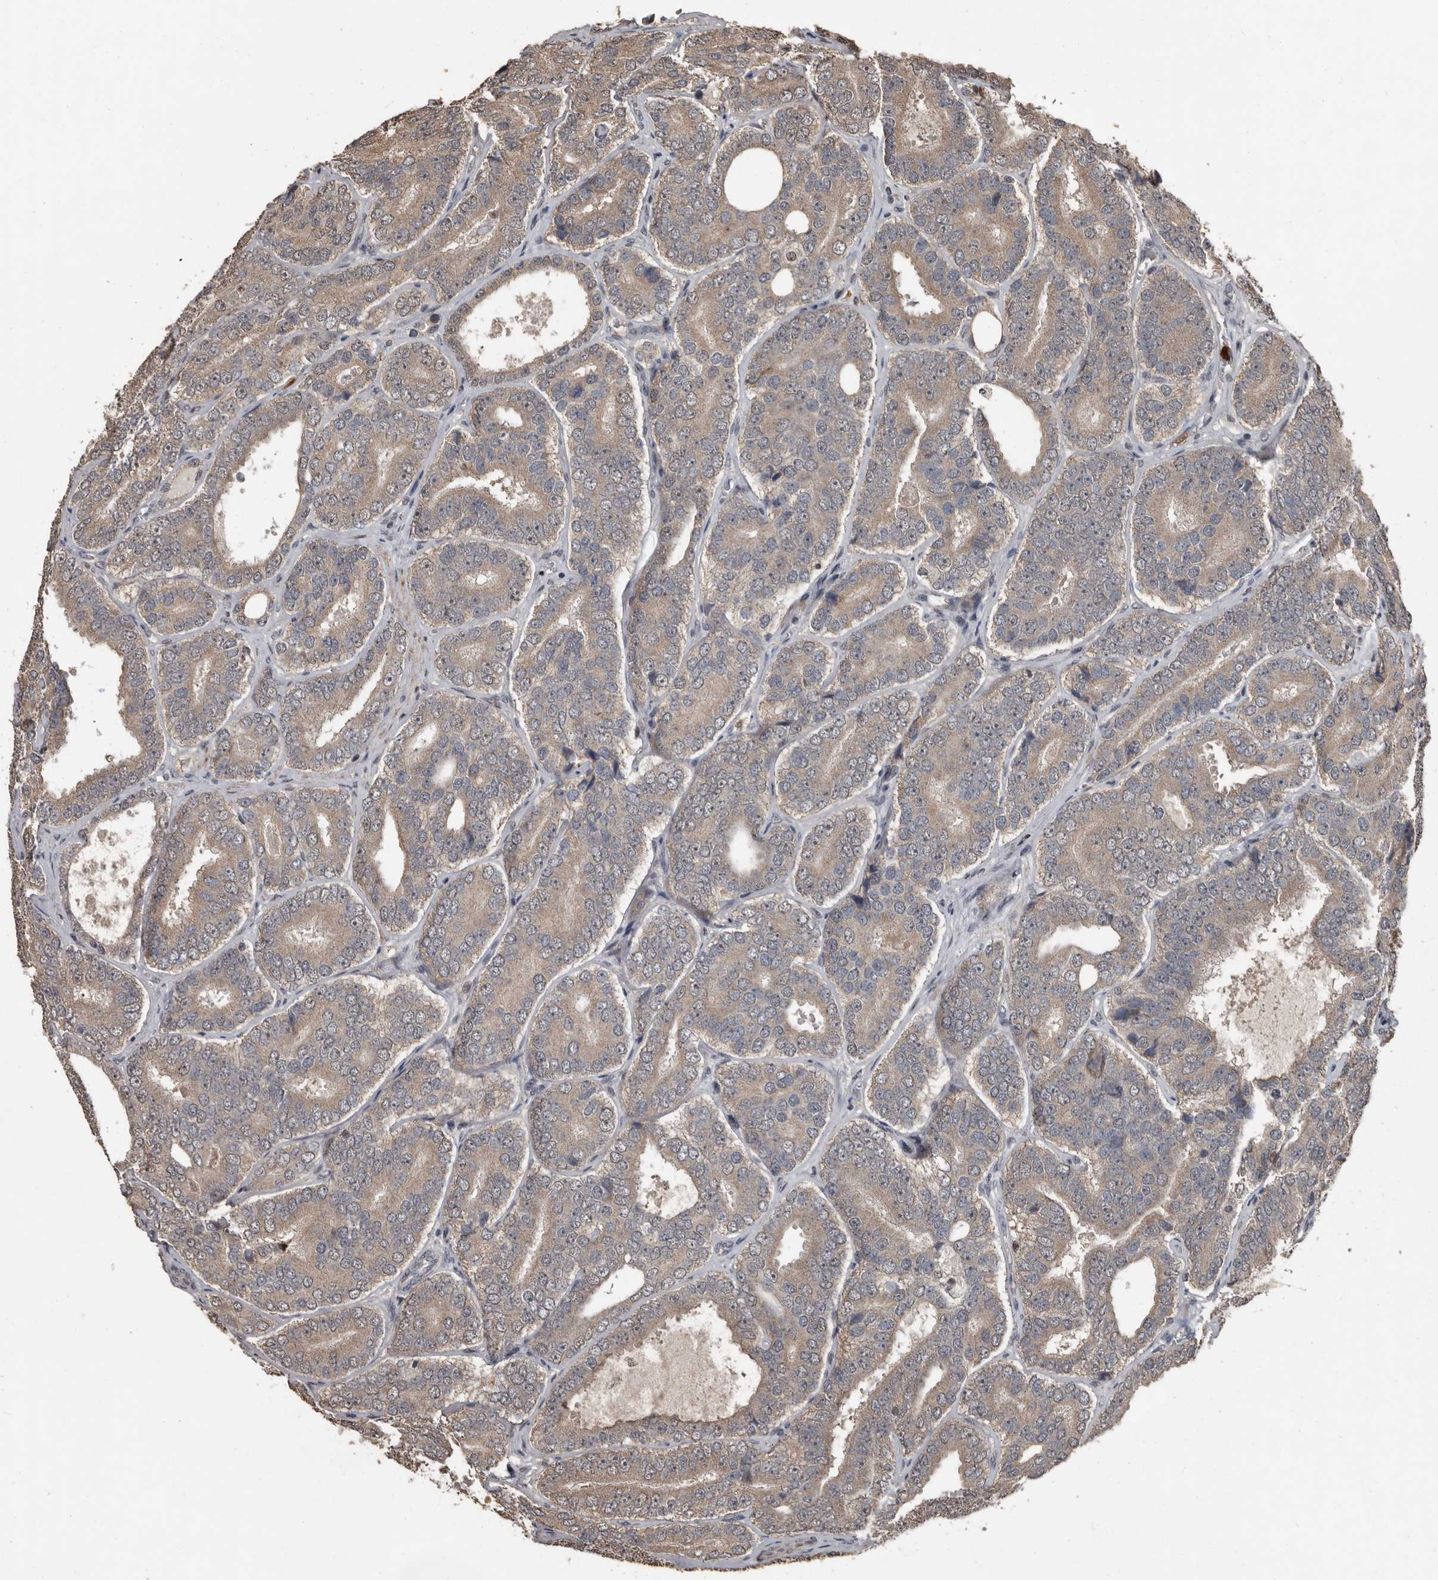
{"staining": {"intensity": "weak", "quantity": ">75%", "location": "cytoplasmic/membranous"}, "tissue": "prostate cancer", "cell_type": "Tumor cells", "image_type": "cancer", "snomed": [{"axis": "morphology", "description": "Adenocarcinoma, High grade"}, {"axis": "topography", "description": "Prostate"}], "caption": "A micrograph of prostate cancer (high-grade adenocarcinoma) stained for a protein exhibits weak cytoplasmic/membranous brown staining in tumor cells.", "gene": "FSBP", "patient": {"sex": "male", "age": 56}}